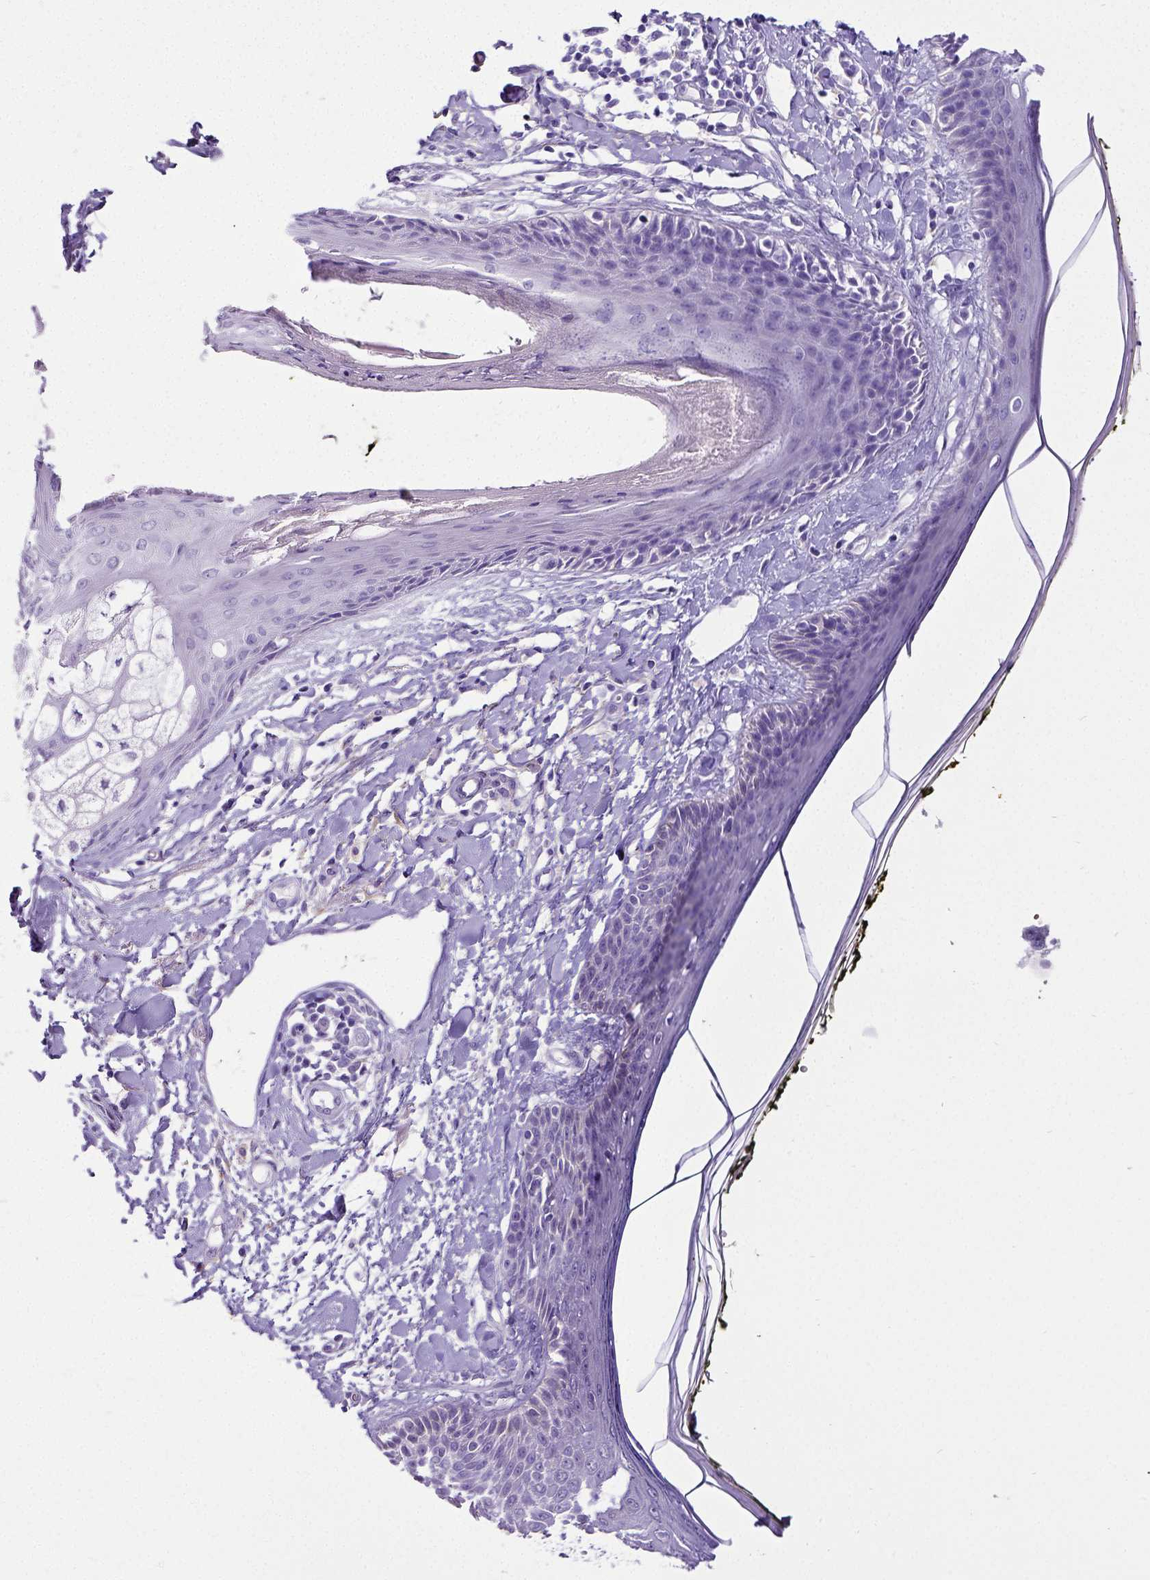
{"staining": {"intensity": "negative", "quantity": "none", "location": "none"}, "tissue": "skin", "cell_type": "Fibroblasts", "image_type": "normal", "snomed": [{"axis": "morphology", "description": "Normal tissue, NOS"}, {"axis": "topography", "description": "Skin"}], "caption": "The immunohistochemistry histopathology image has no significant staining in fibroblasts of skin. (Immunohistochemistry (ihc), brightfield microscopy, high magnification).", "gene": "SATB2", "patient": {"sex": "male", "age": 76}}